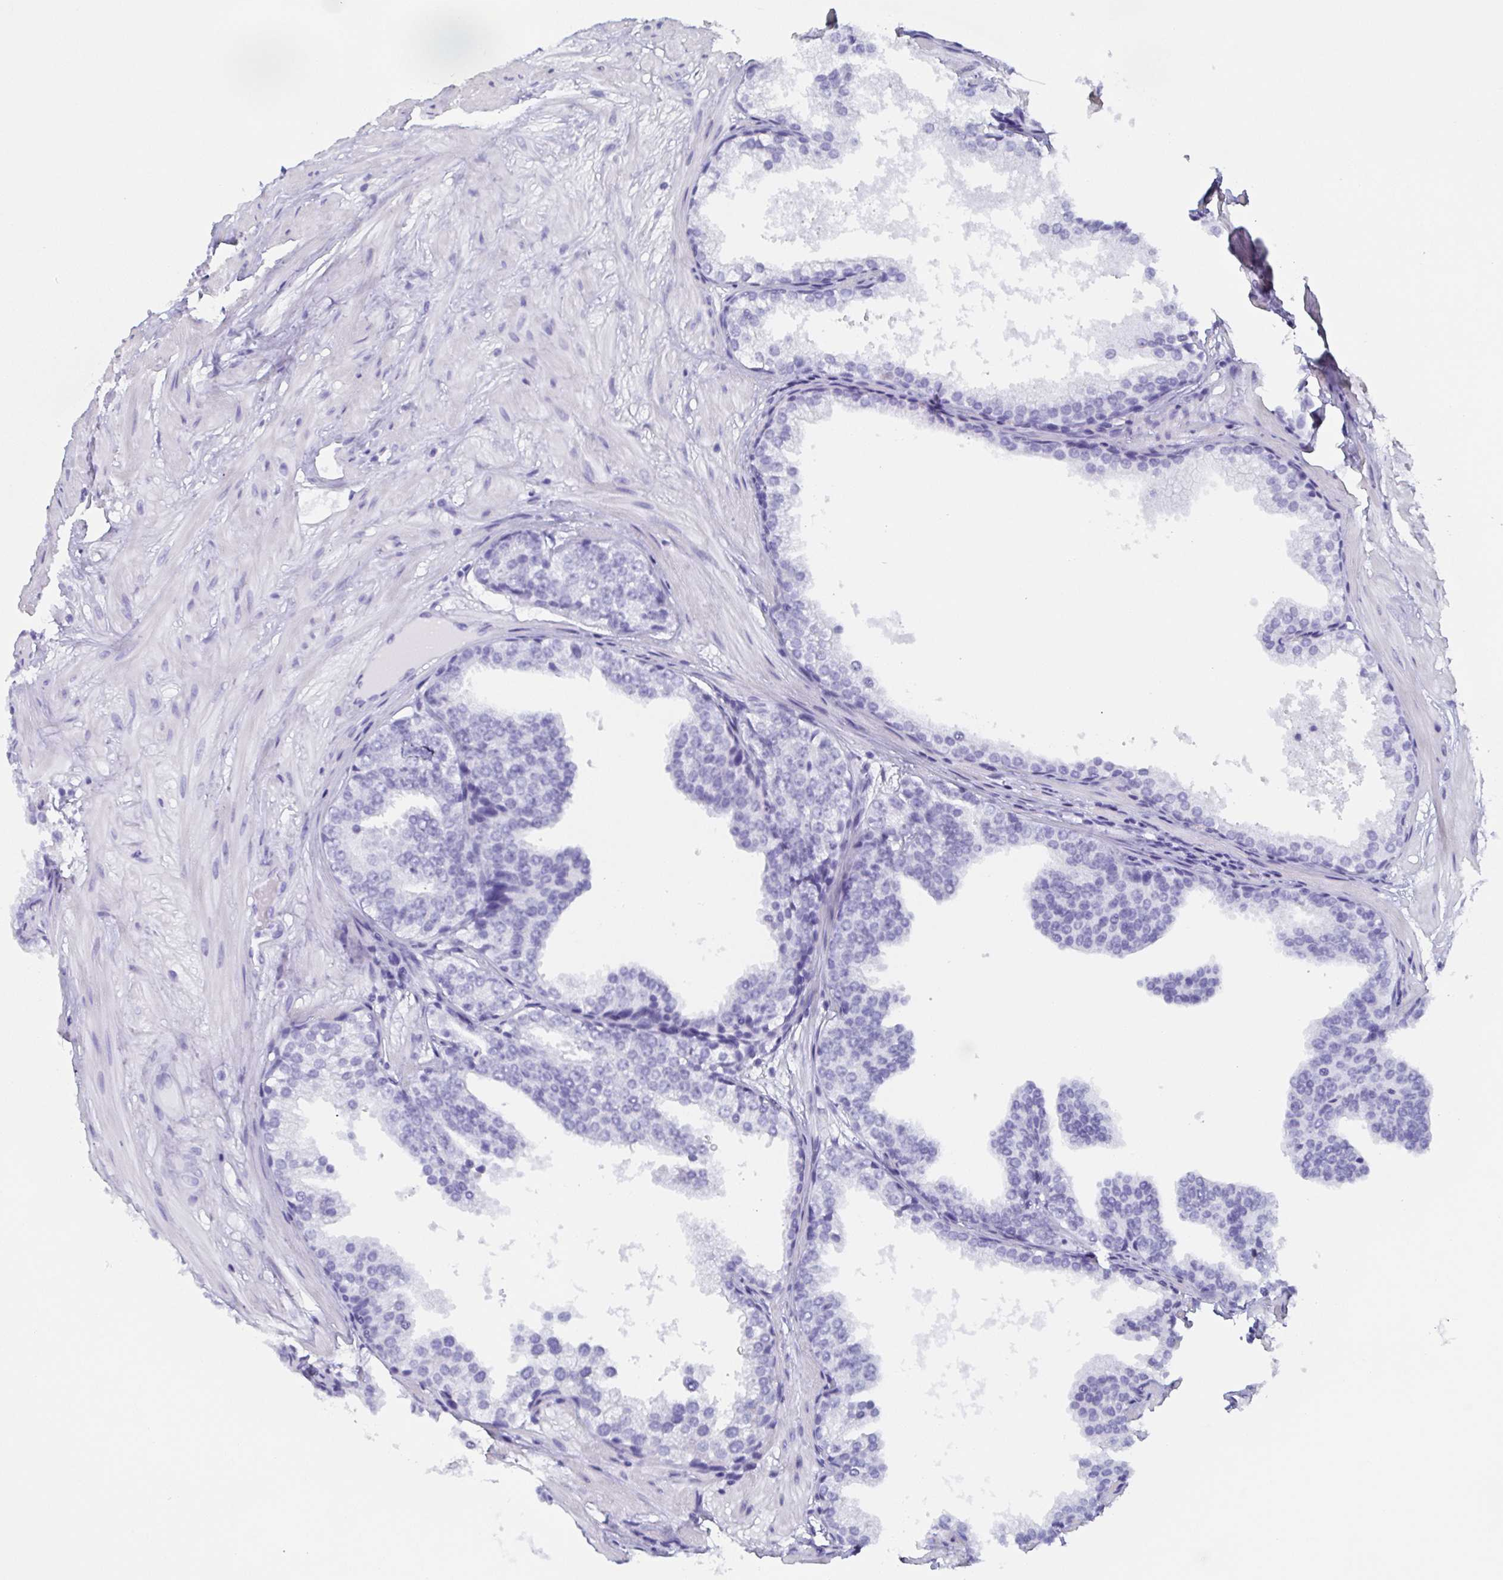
{"staining": {"intensity": "negative", "quantity": "none", "location": "none"}, "tissue": "prostate", "cell_type": "Glandular cells", "image_type": "normal", "snomed": [{"axis": "morphology", "description": "Normal tissue, NOS"}, {"axis": "topography", "description": "Prostate"}], "caption": "The photomicrograph exhibits no significant staining in glandular cells of prostate.", "gene": "AGFG2", "patient": {"sex": "male", "age": 37}}